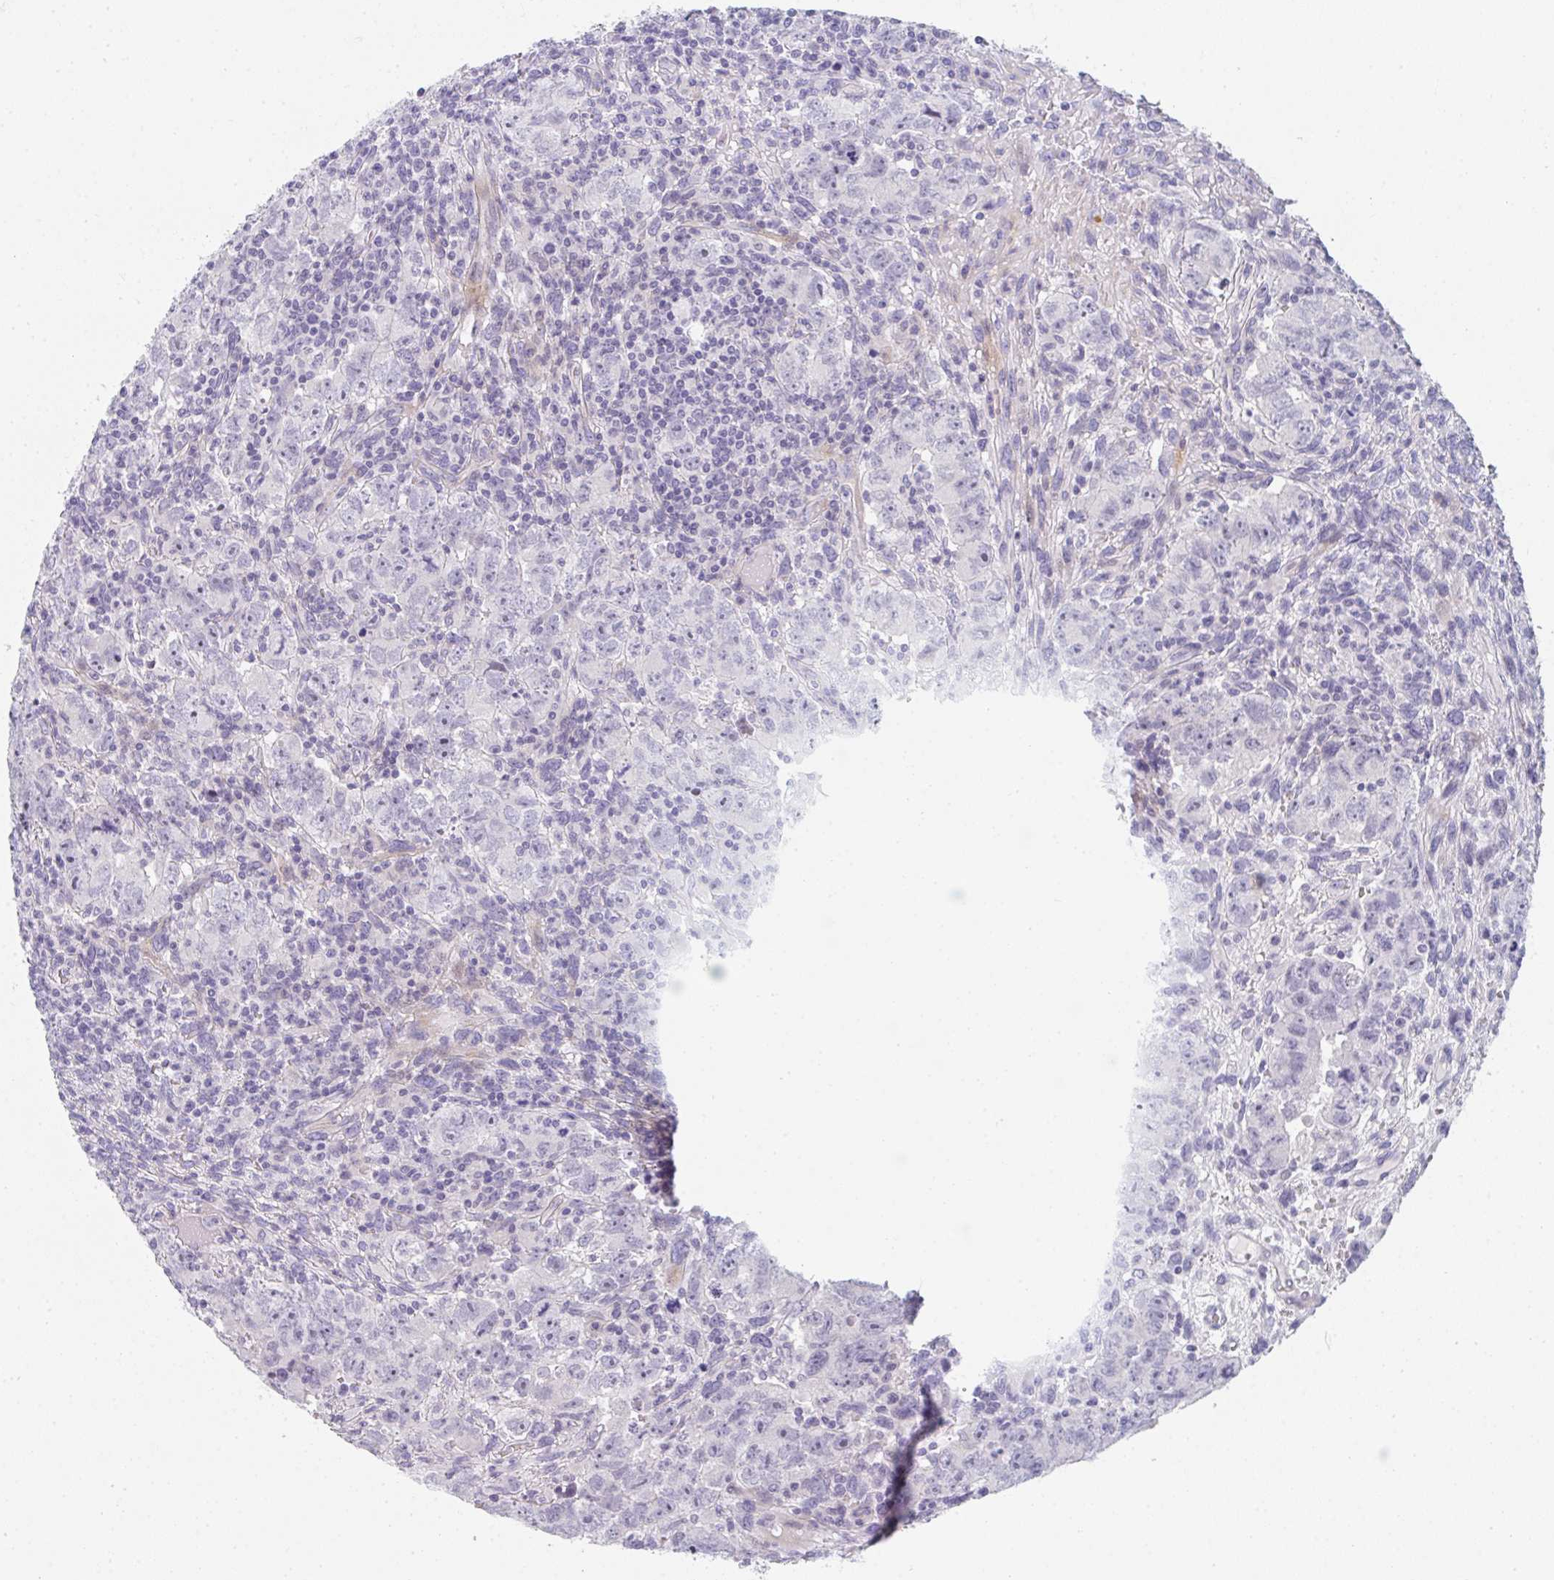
{"staining": {"intensity": "negative", "quantity": "none", "location": "none"}, "tissue": "testis cancer", "cell_type": "Tumor cells", "image_type": "cancer", "snomed": [{"axis": "morphology", "description": "Carcinoma, Embryonal, NOS"}, {"axis": "topography", "description": "Testis"}], "caption": "Immunohistochemical staining of testis embryonal carcinoma displays no significant expression in tumor cells.", "gene": "NEU2", "patient": {"sex": "male", "age": 24}}